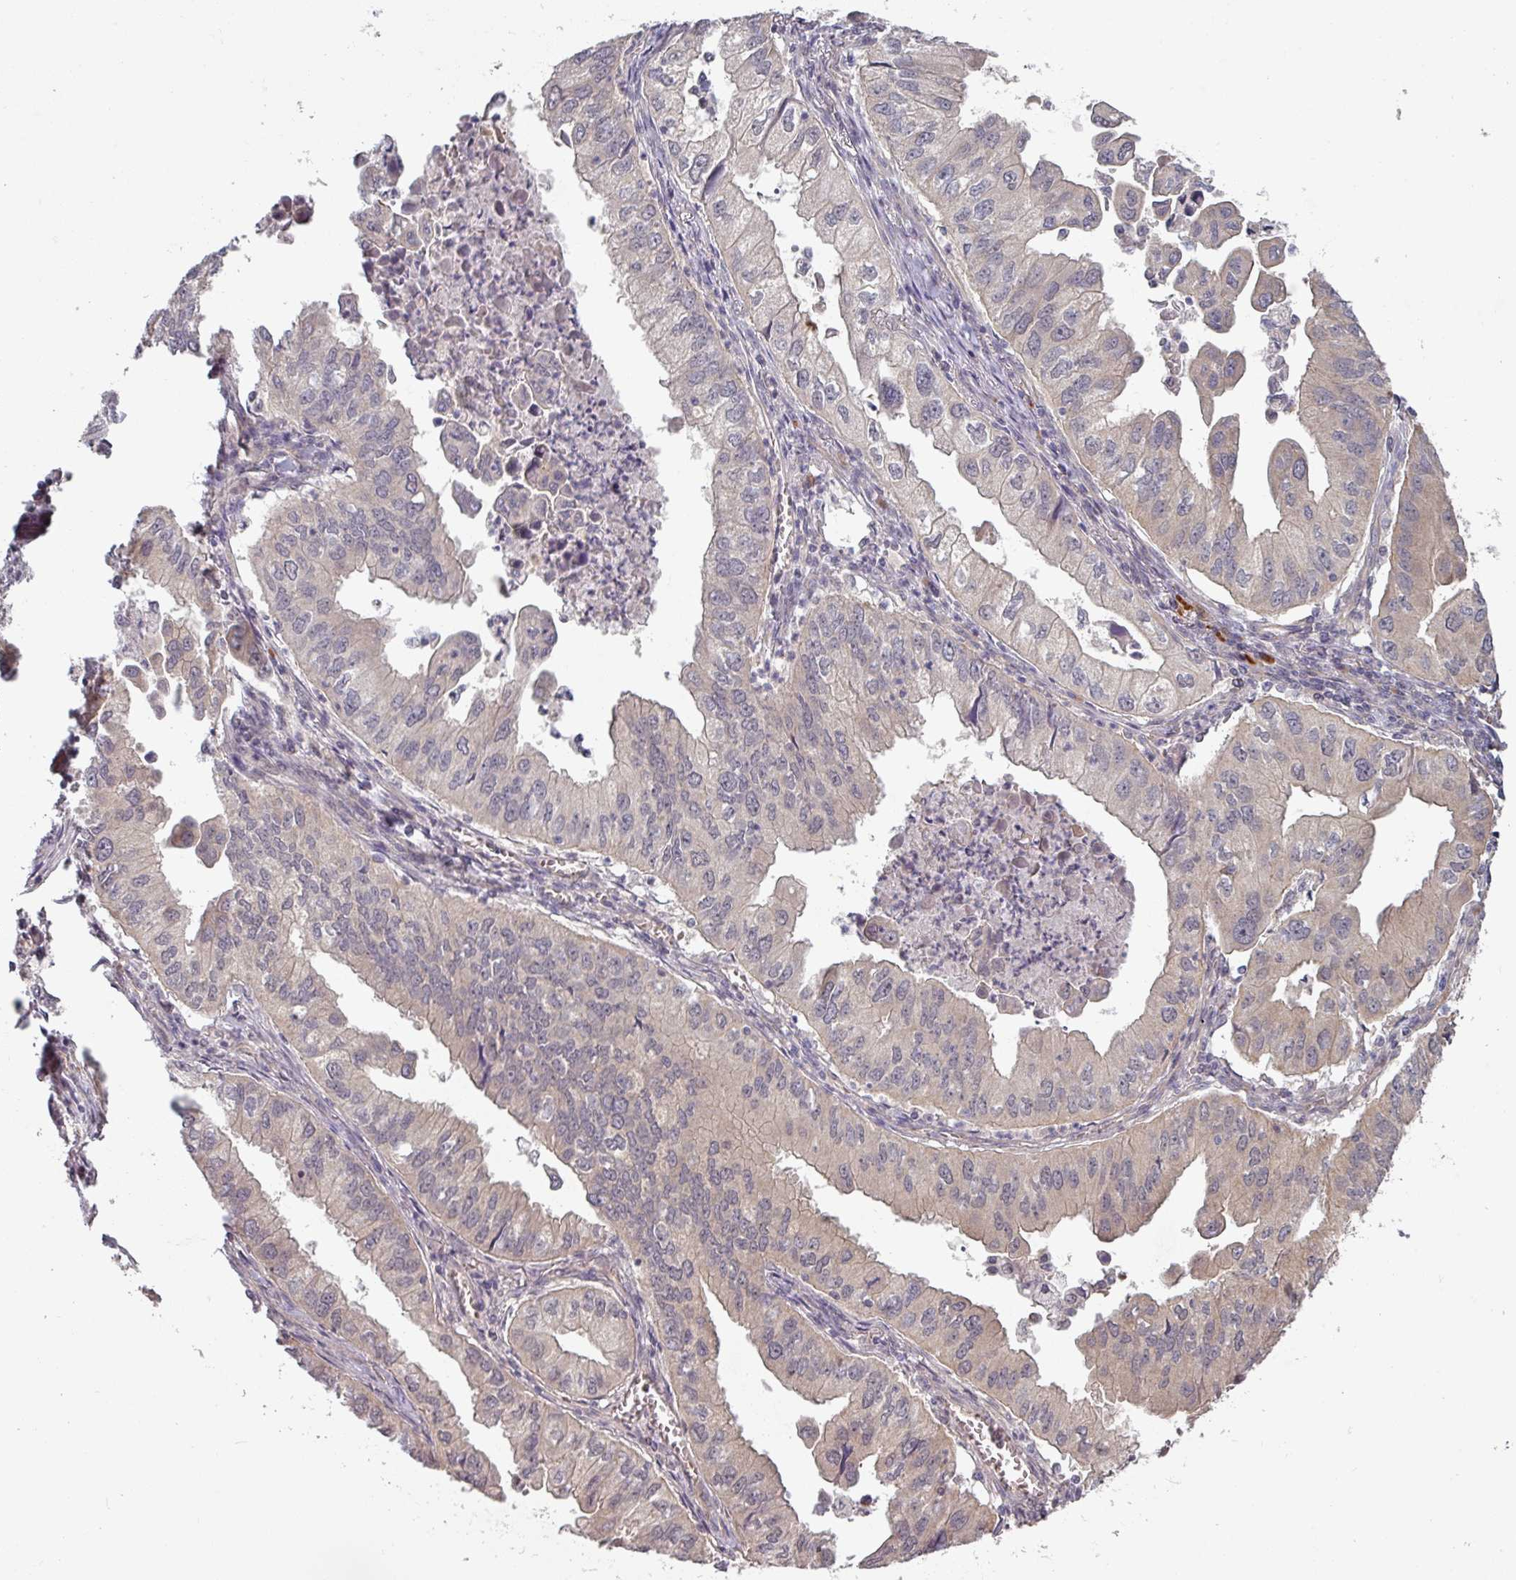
{"staining": {"intensity": "negative", "quantity": "none", "location": "none"}, "tissue": "lung cancer", "cell_type": "Tumor cells", "image_type": "cancer", "snomed": [{"axis": "morphology", "description": "Adenocarcinoma, NOS"}, {"axis": "topography", "description": "Lung"}], "caption": "Tumor cells are negative for brown protein staining in adenocarcinoma (lung). Brightfield microscopy of immunohistochemistry (IHC) stained with DAB (brown) and hematoxylin (blue), captured at high magnification.", "gene": "PLEKHJ1", "patient": {"sex": "male", "age": 48}}